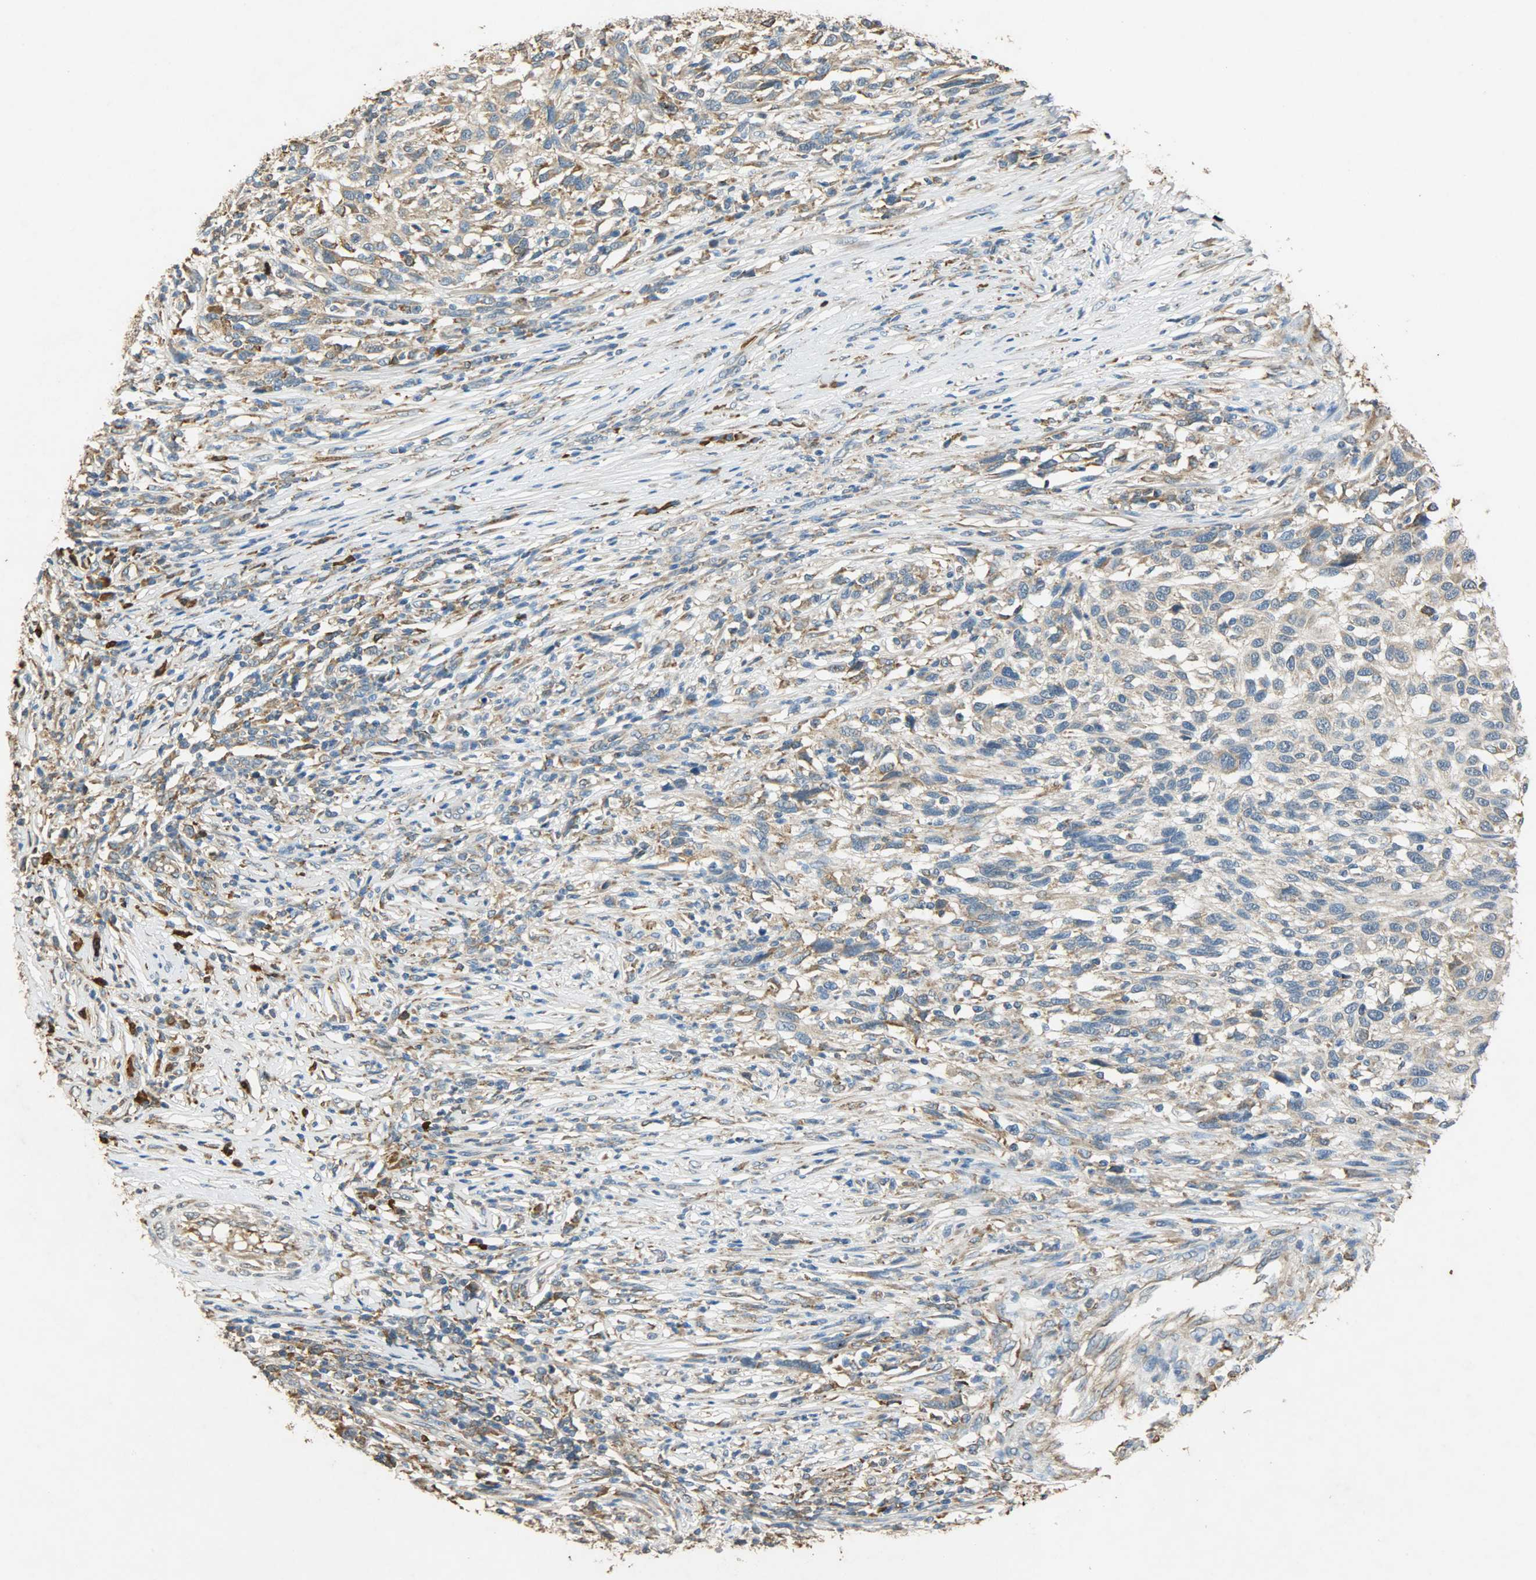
{"staining": {"intensity": "moderate", "quantity": ">75%", "location": "cytoplasmic/membranous"}, "tissue": "melanoma", "cell_type": "Tumor cells", "image_type": "cancer", "snomed": [{"axis": "morphology", "description": "Malignant melanoma, Metastatic site"}, {"axis": "topography", "description": "Lymph node"}], "caption": "Immunohistochemistry (IHC) staining of melanoma, which exhibits medium levels of moderate cytoplasmic/membranous staining in approximately >75% of tumor cells indicating moderate cytoplasmic/membranous protein positivity. The staining was performed using DAB (3,3'-diaminobenzidine) (brown) for protein detection and nuclei were counterstained in hematoxylin (blue).", "gene": "HSPA5", "patient": {"sex": "male", "age": 61}}